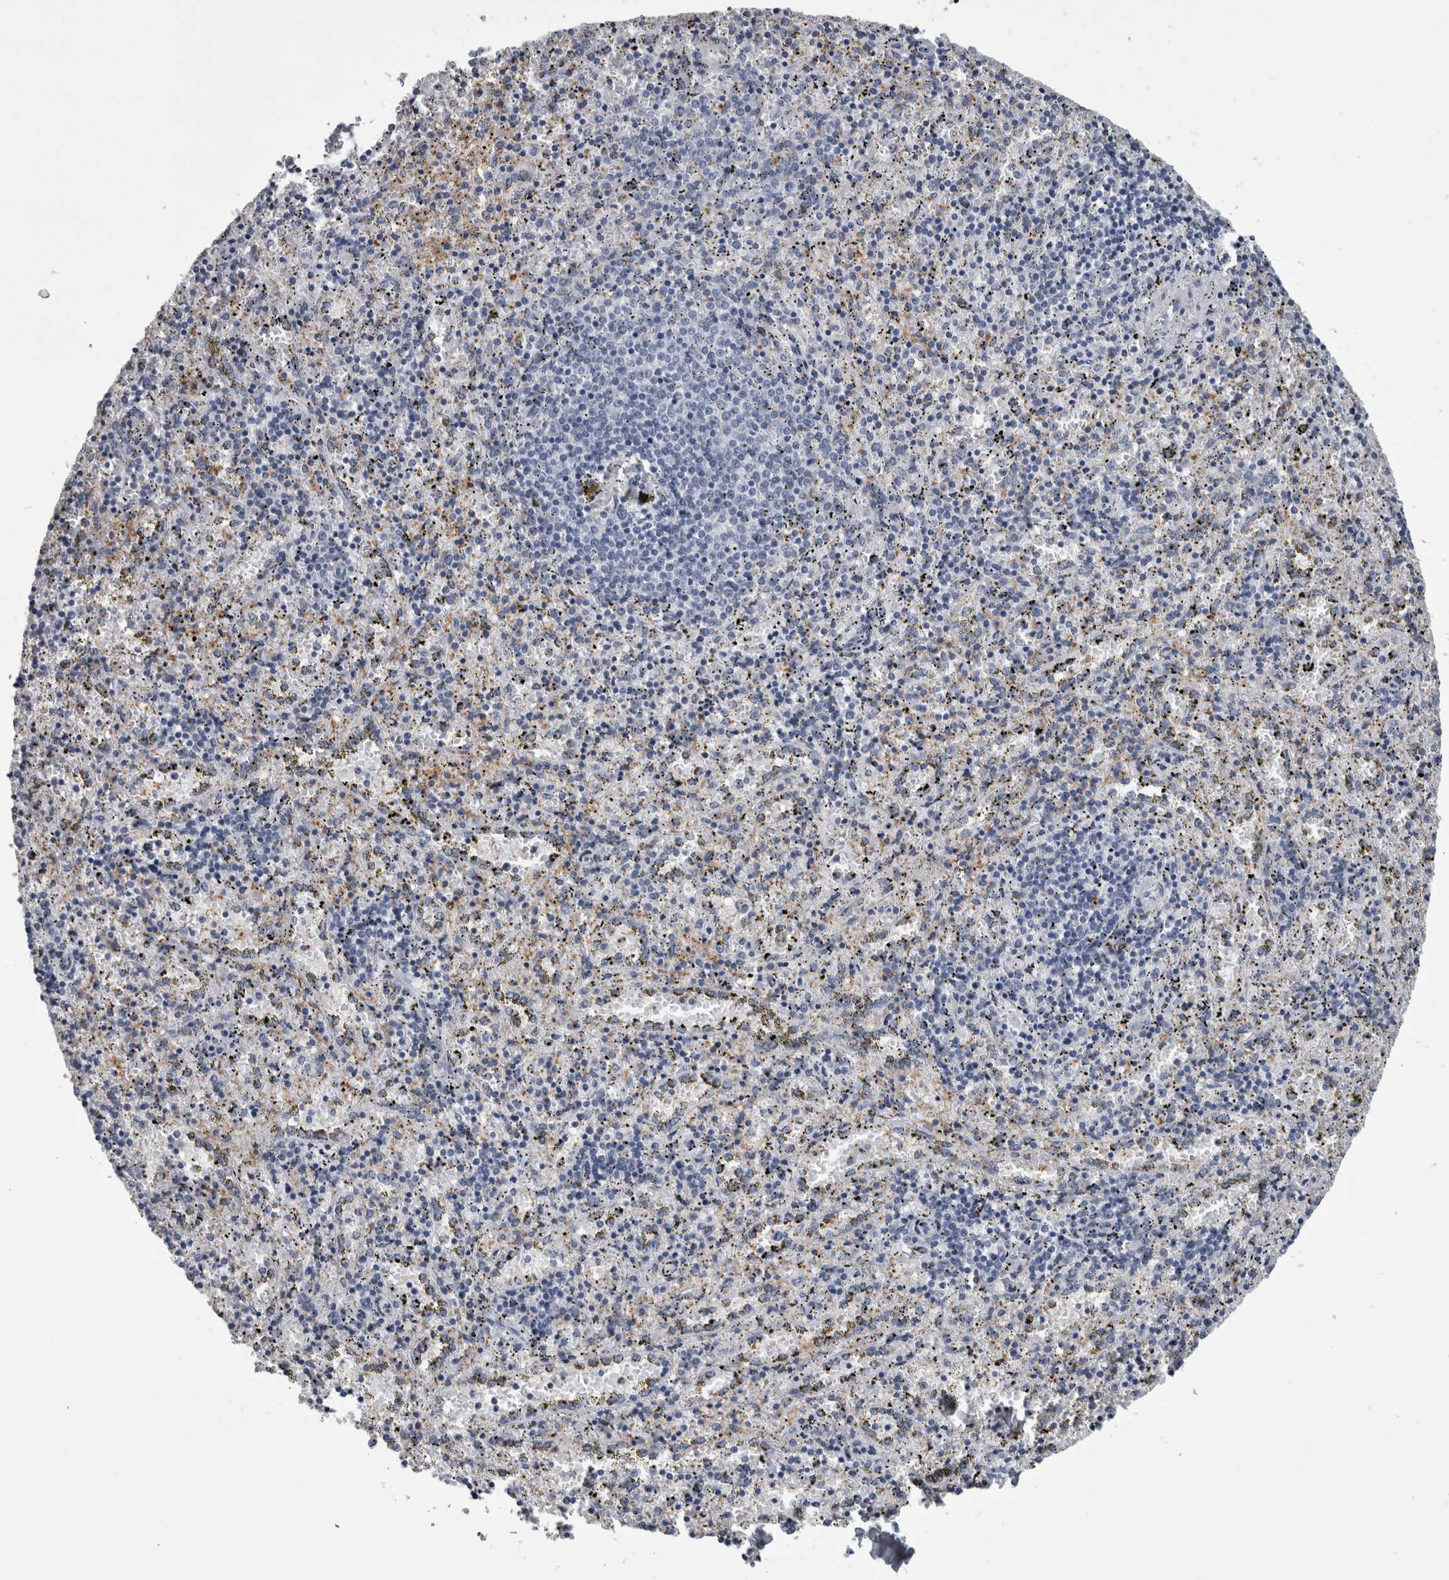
{"staining": {"intensity": "negative", "quantity": "none", "location": "none"}, "tissue": "spleen", "cell_type": "Cells in red pulp", "image_type": "normal", "snomed": [{"axis": "morphology", "description": "Normal tissue, NOS"}, {"axis": "topography", "description": "Spleen"}], "caption": "Immunohistochemical staining of unremarkable spleen exhibits no significant expression in cells in red pulp. (Stains: DAB immunohistochemistry with hematoxylin counter stain, Microscopy: brightfield microscopy at high magnification).", "gene": "ALDH8A1", "patient": {"sex": "male", "age": 11}}